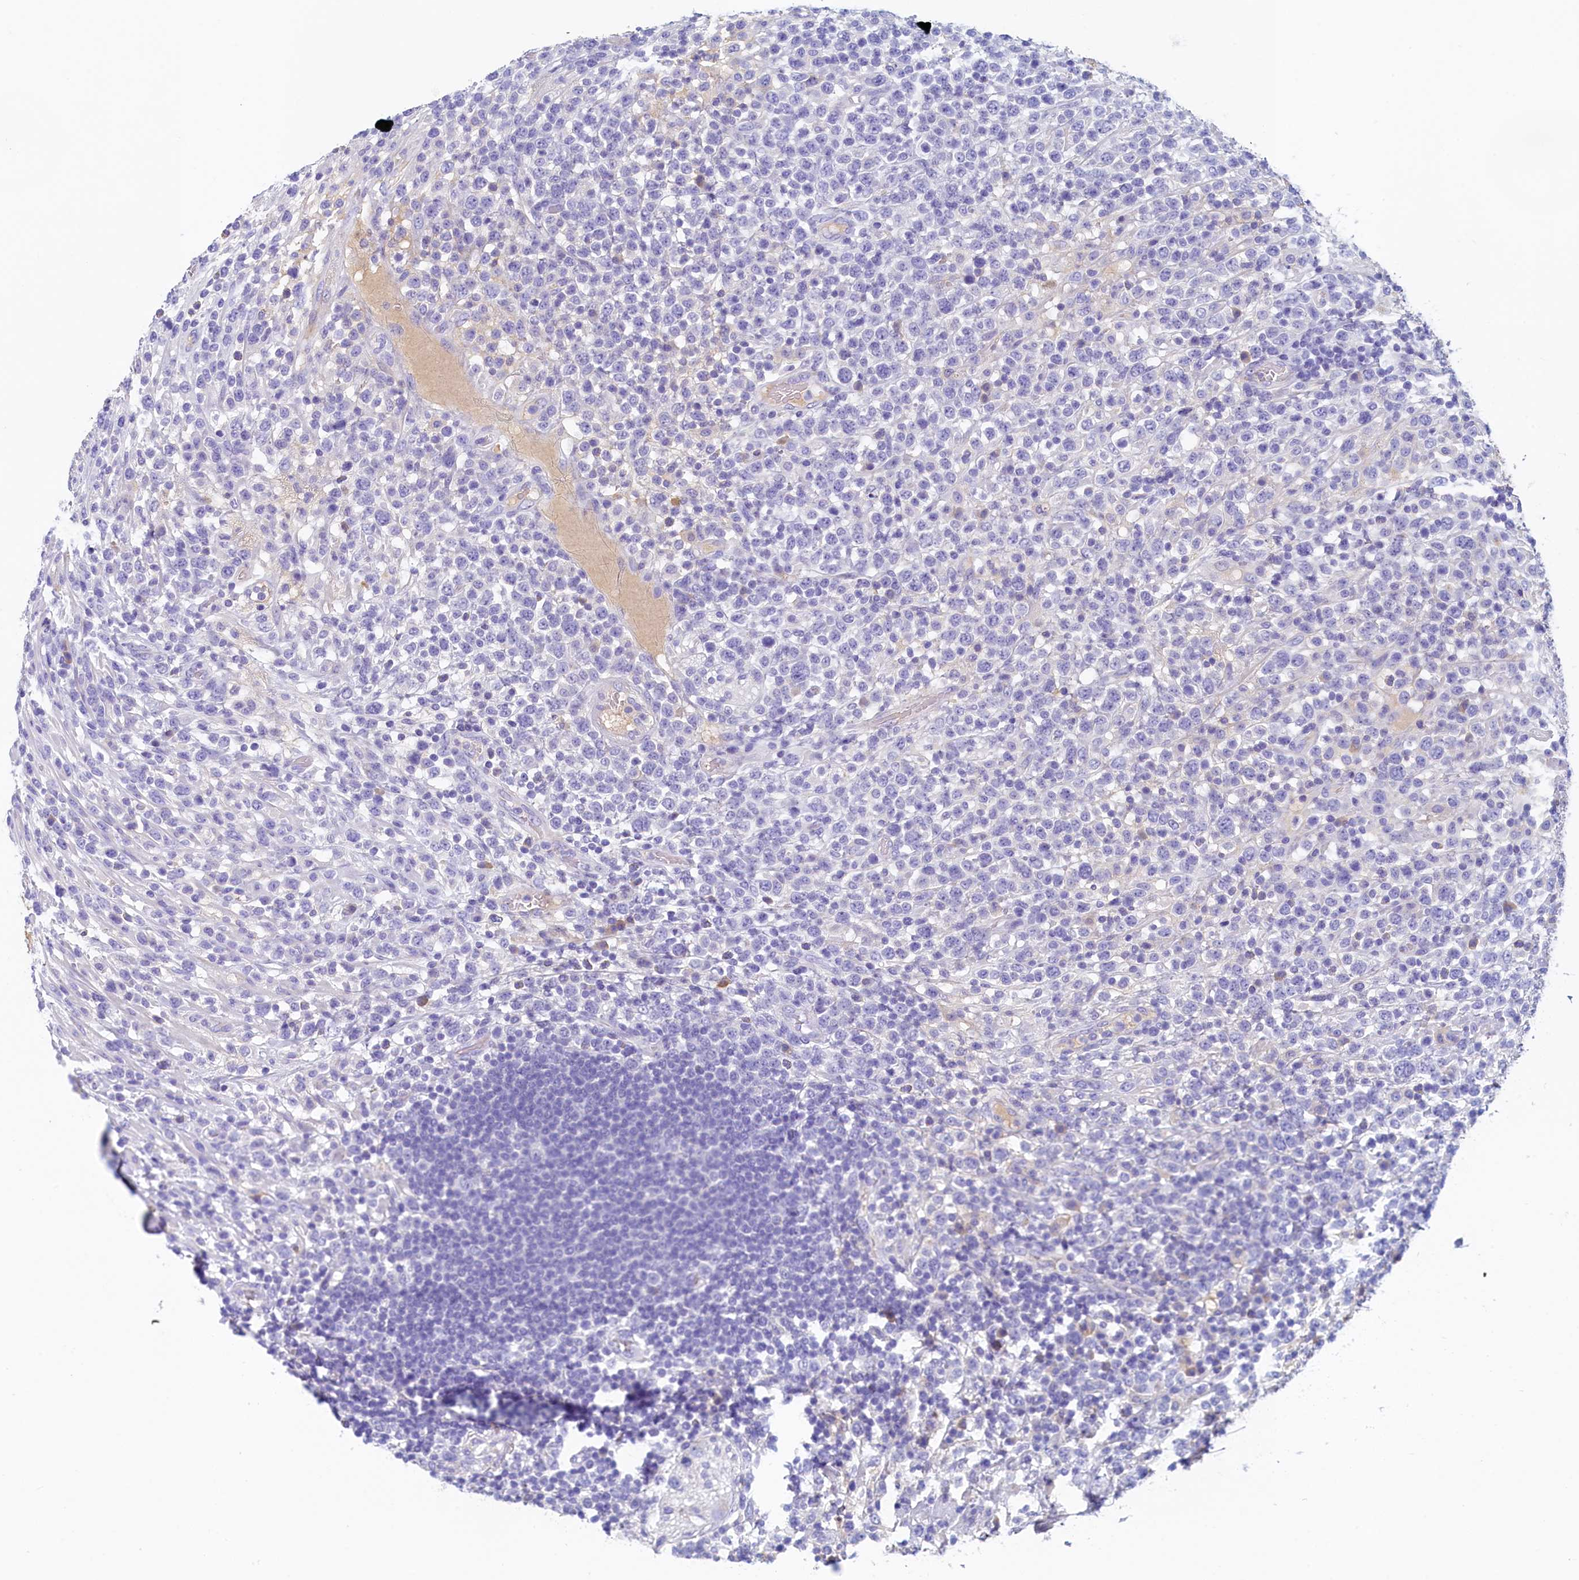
{"staining": {"intensity": "negative", "quantity": "none", "location": "none"}, "tissue": "lymphoma", "cell_type": "Tumor cells", "image_type": "cancer", "snomed": [{"axis": "morphology", "description": "Malignant lymphoma, non-Hodgkin's type, High grade"}, {"axis": "topography", "description": "Colon"}], "caption": "Micrograph shows no protein staining in tumor cells of lymphoma tissue.", "gene": "GUCA1C", "patient": {"sex": "female", "age": 53}}